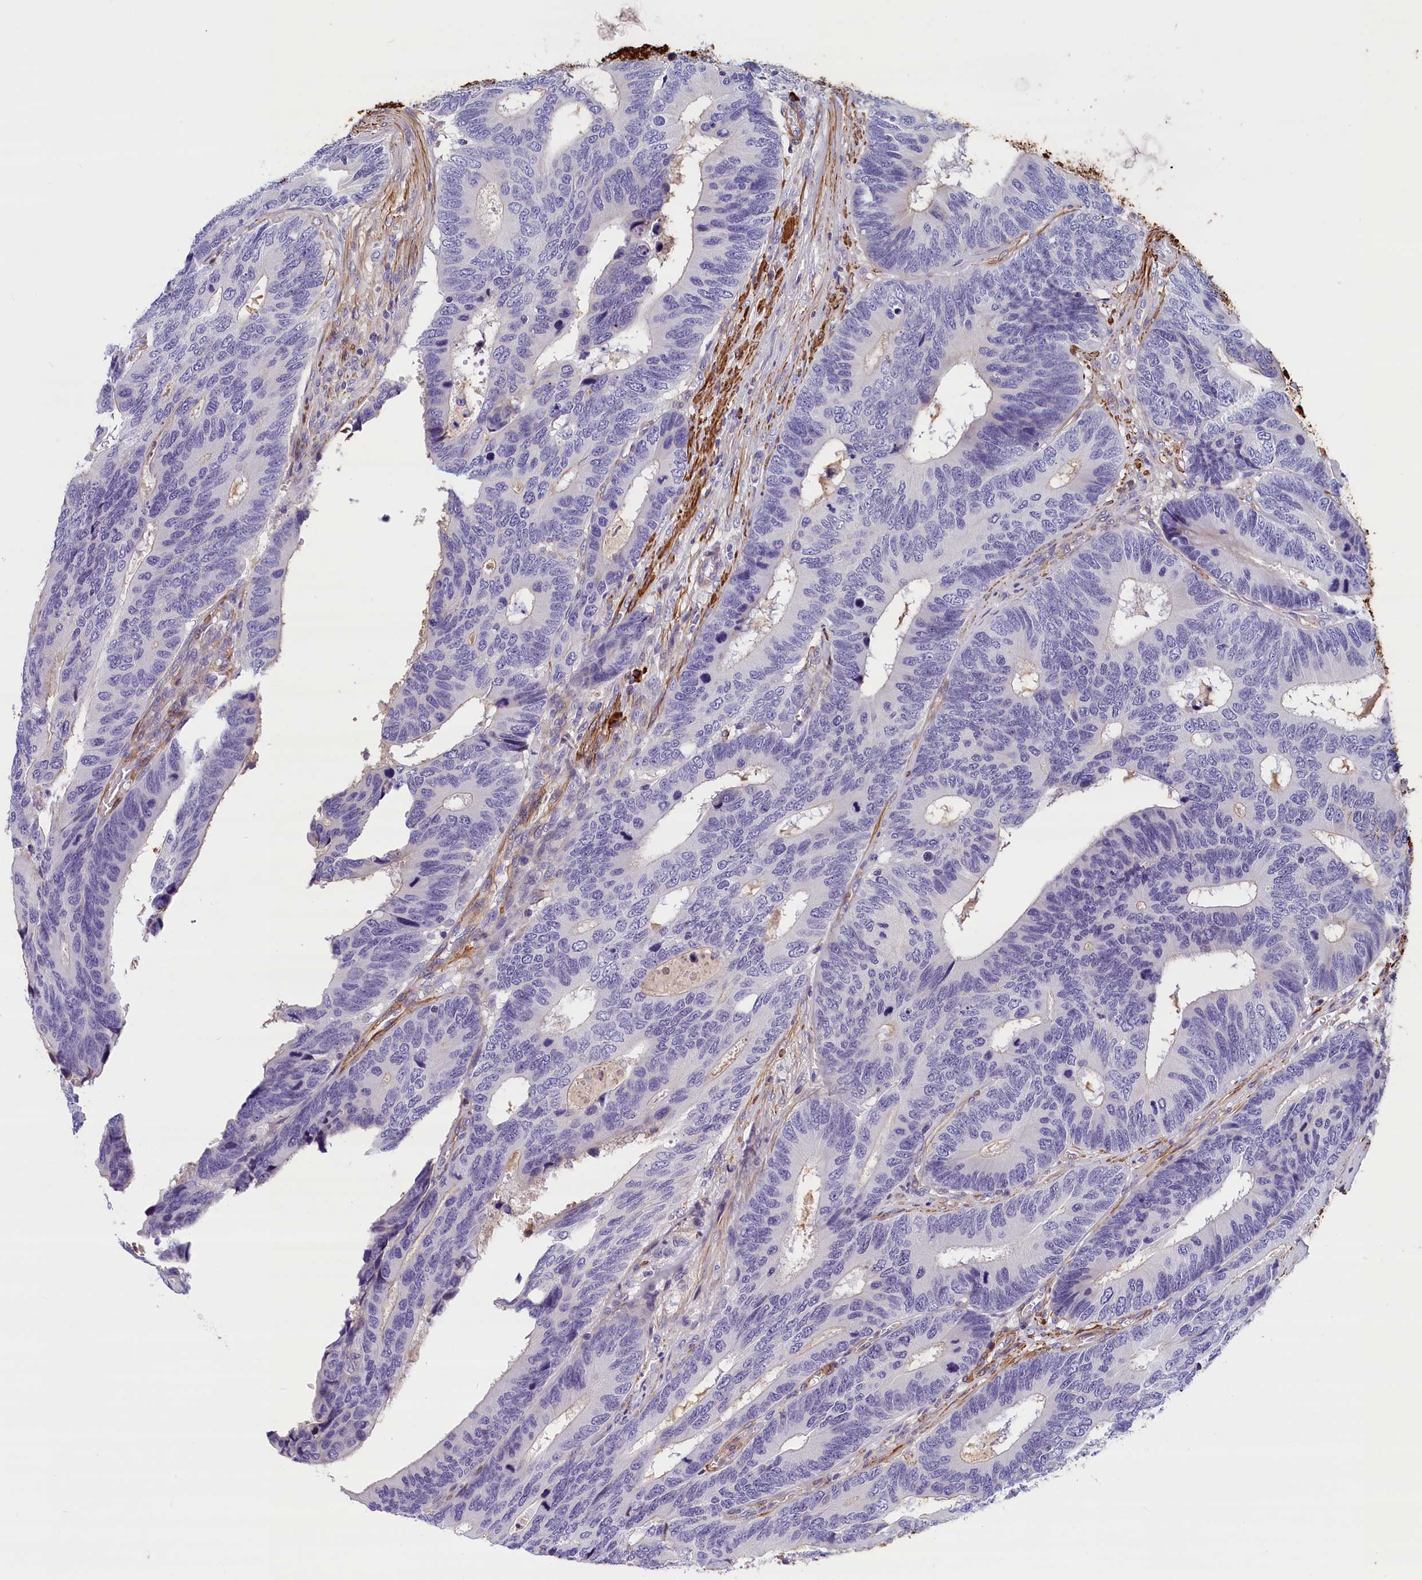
{"staining": {"intensity": "negative", "quantity": "none", "location": "none"}, "tissue": "colorectal cancer", "cell_type": "Tumor cells", "image_type": "cancer", "snomed": [{"axis": "morphology", "description": "Adenocarcinoma, NOS"}, {"axis": "topography", "description": "Colon"}], "caption": "This is an immunohistochemistry (IHC) histopathology image of human colorectal cancer. There is no staining in tumor cells.", "gene": "BCL2L13", "patient": {"sex": "male", "age": 87}}